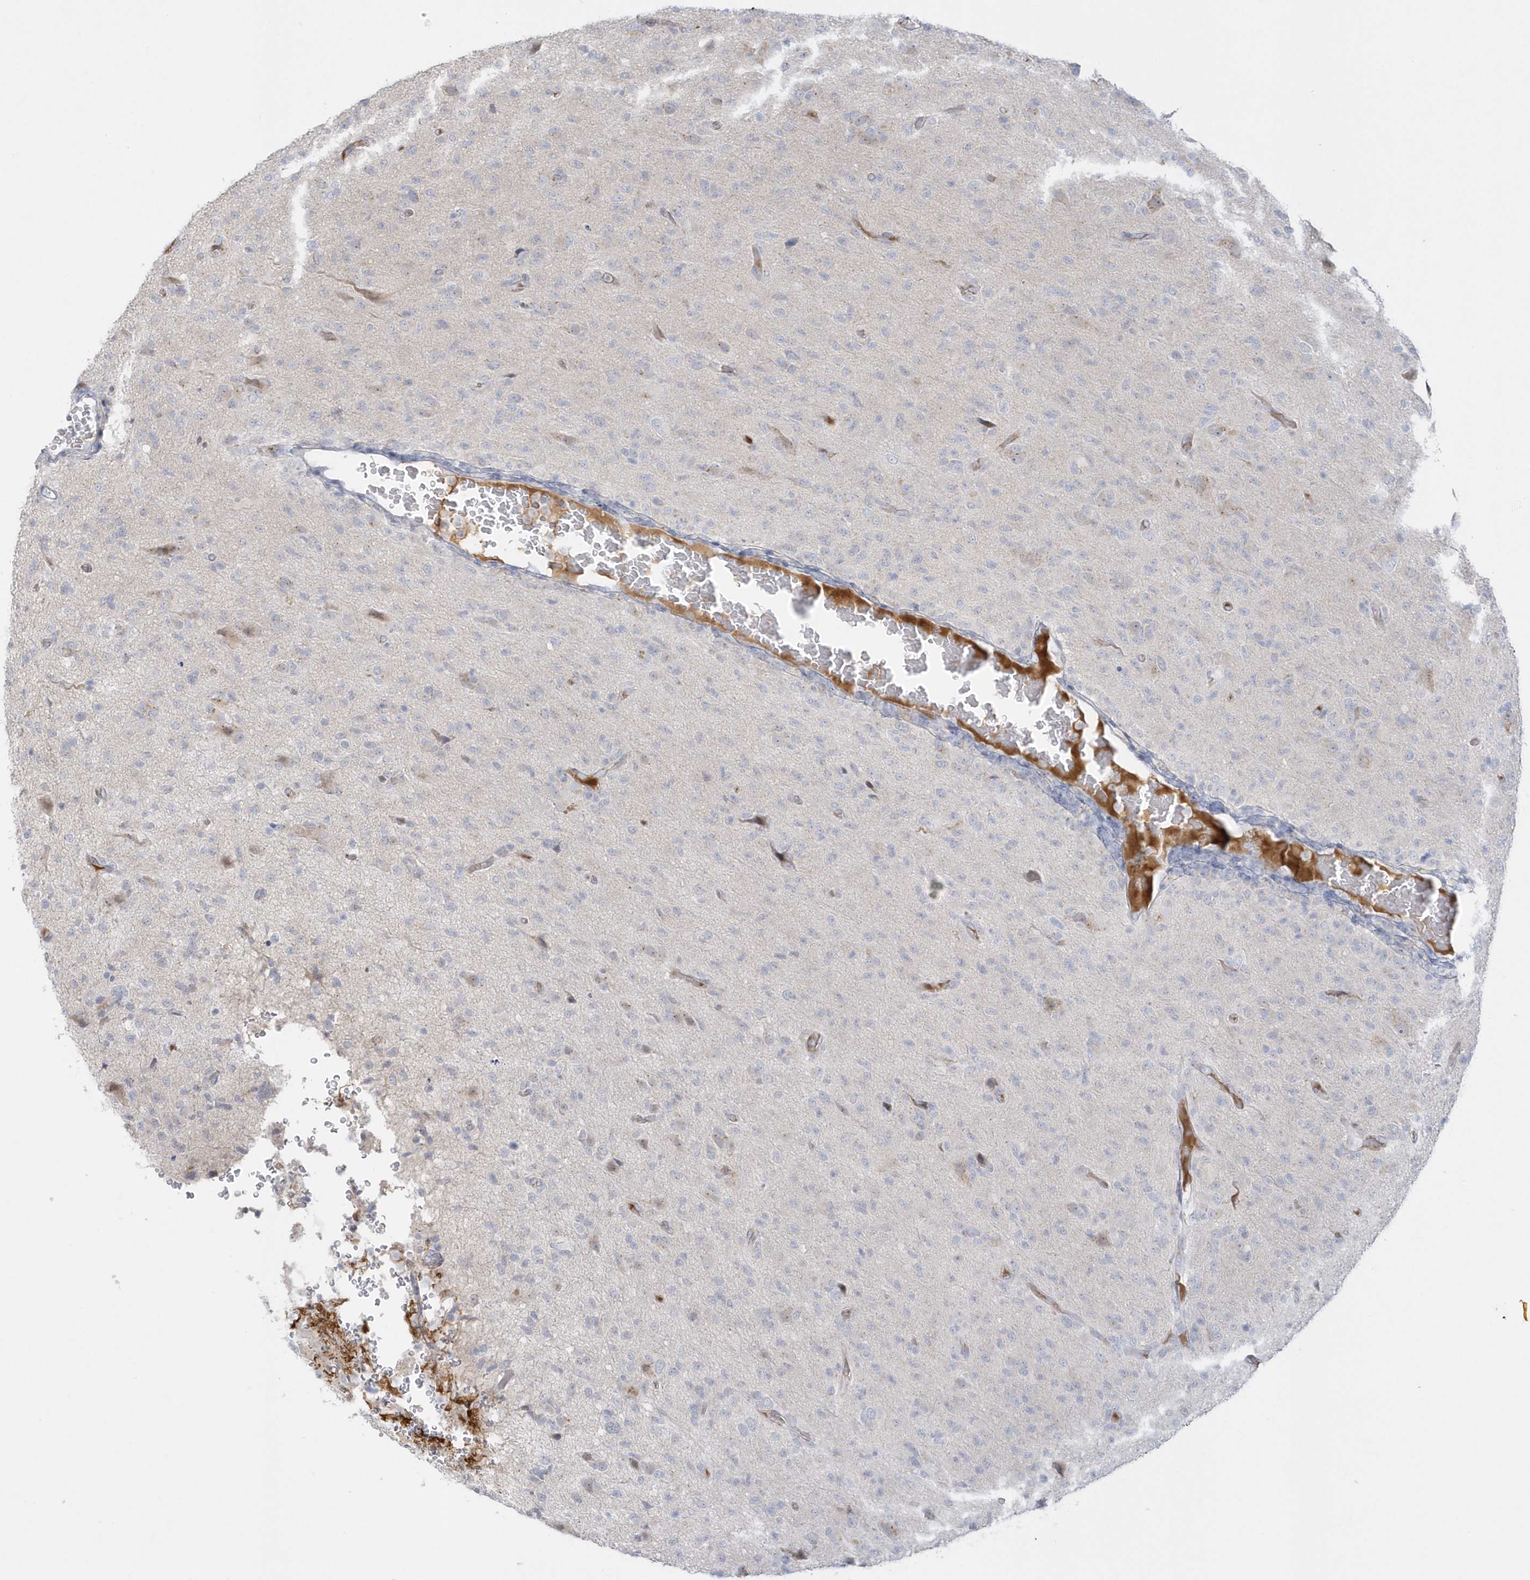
{"staining": {"intensity": "negative", "quantity": "none", "location": "none"}, "tissue": "glioma", "cell_type": "Tumor cells", "image_type": "cancer", "snomed": [{"axis": "morphology", "description": "Glioma, malignant, High grade"}, {"axis": "topography", "description": "Brain"}], "caption": "Micrograph shows no significant protein expression in tumor cells of glioma.", "gene": "SEMA3D", "patient": {"sex": "female", "age": 57}}